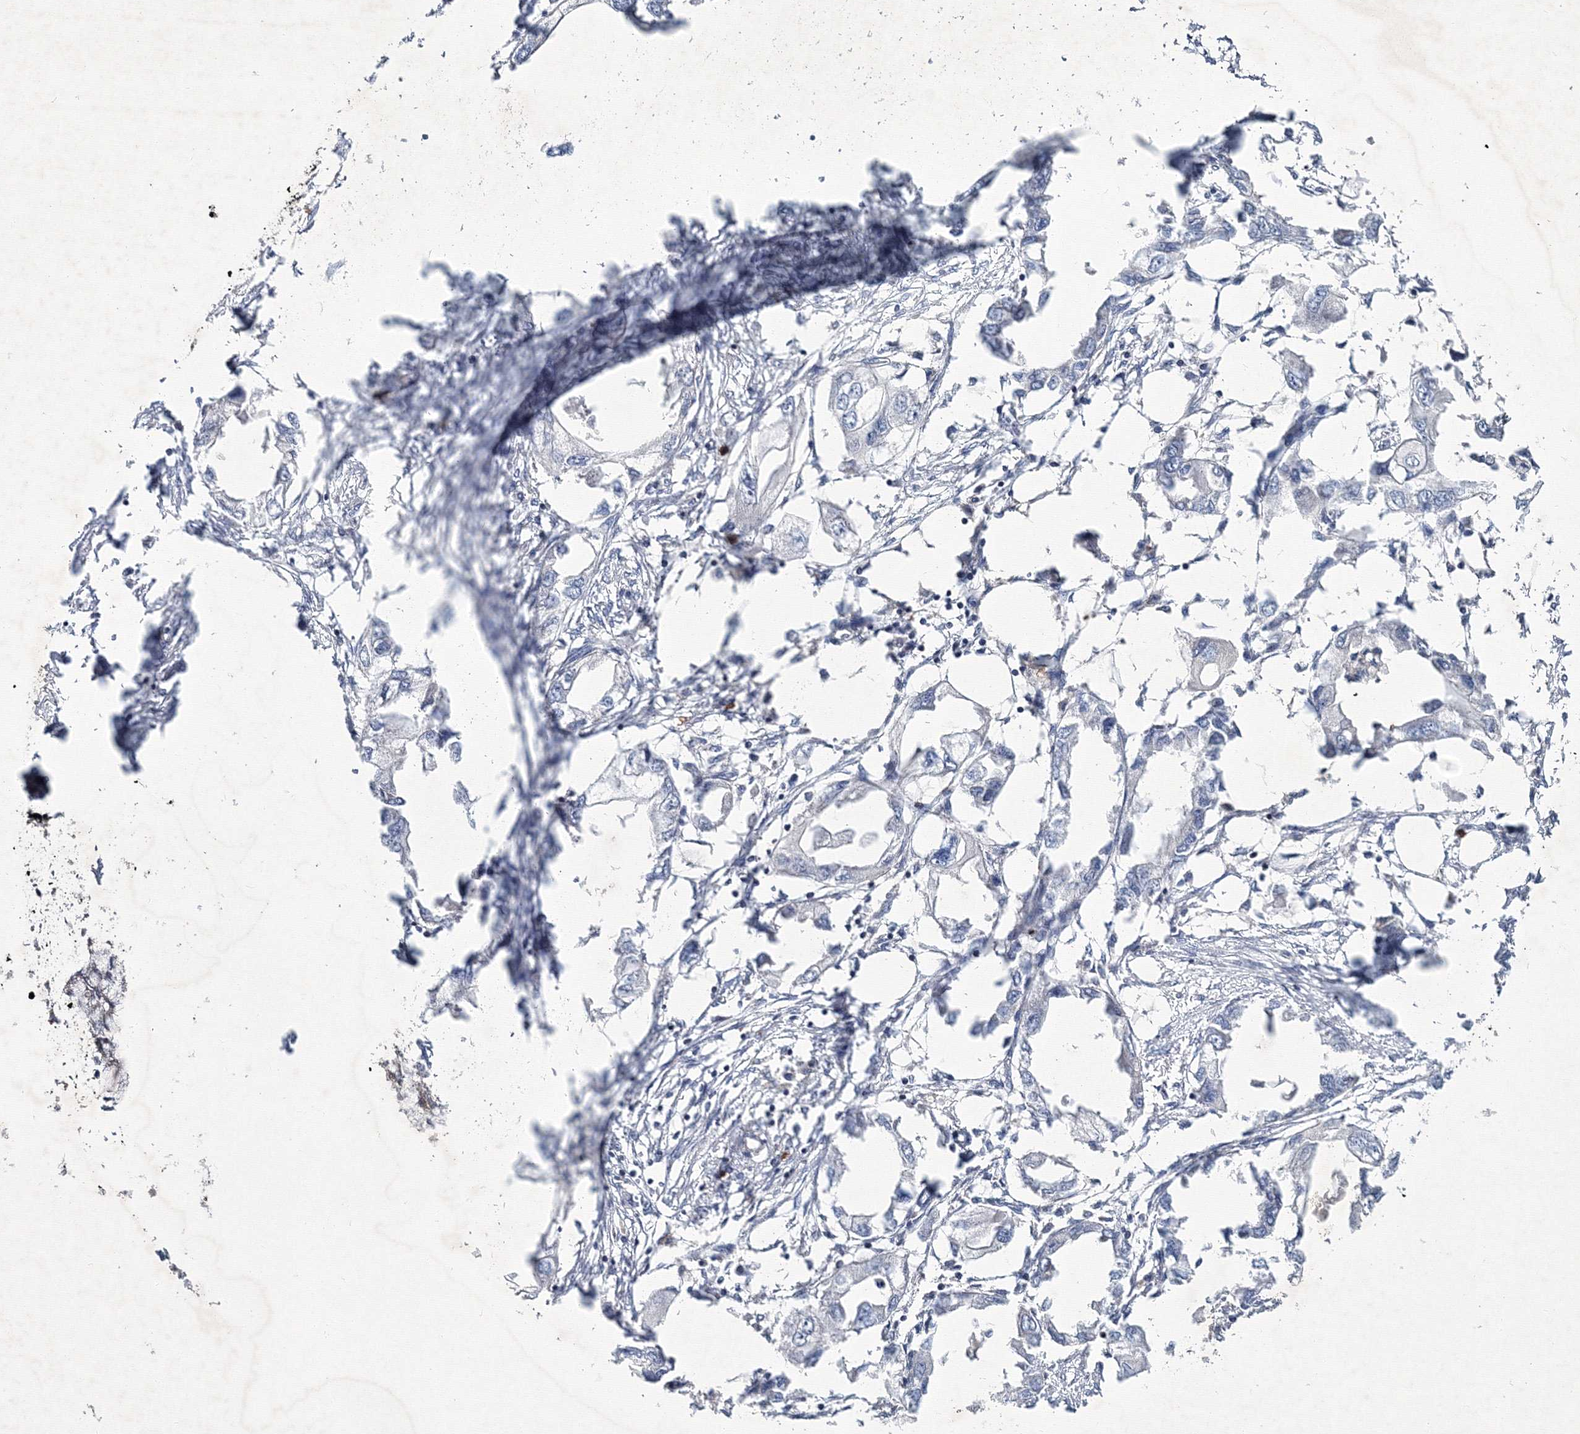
{"staining": {"intensity": "negative", "quantity": "none", "location": "none"}, "tissue": "endometrial cancer", "cell_type": "Tumor cells", "image_type": "cancer", "snomed": [{"axis": "morphology", "description": "Adenocarcinoma, NOS"}, {"axis": "morphology", "description": "Adenocarcinoma, metastatic, NOS"}, {"axis": "topography", "description": "Adipose tissue"}, {"axis": "topography", "description": "Endometrium"}], "caption": "High power microscopy photomicrograph of an IHC photomicrograph of endometrial cancer, revealing no significant expression in tumor cells.", "gene": "MKRN2", "patient": {"sex": "female", "age": 67}}